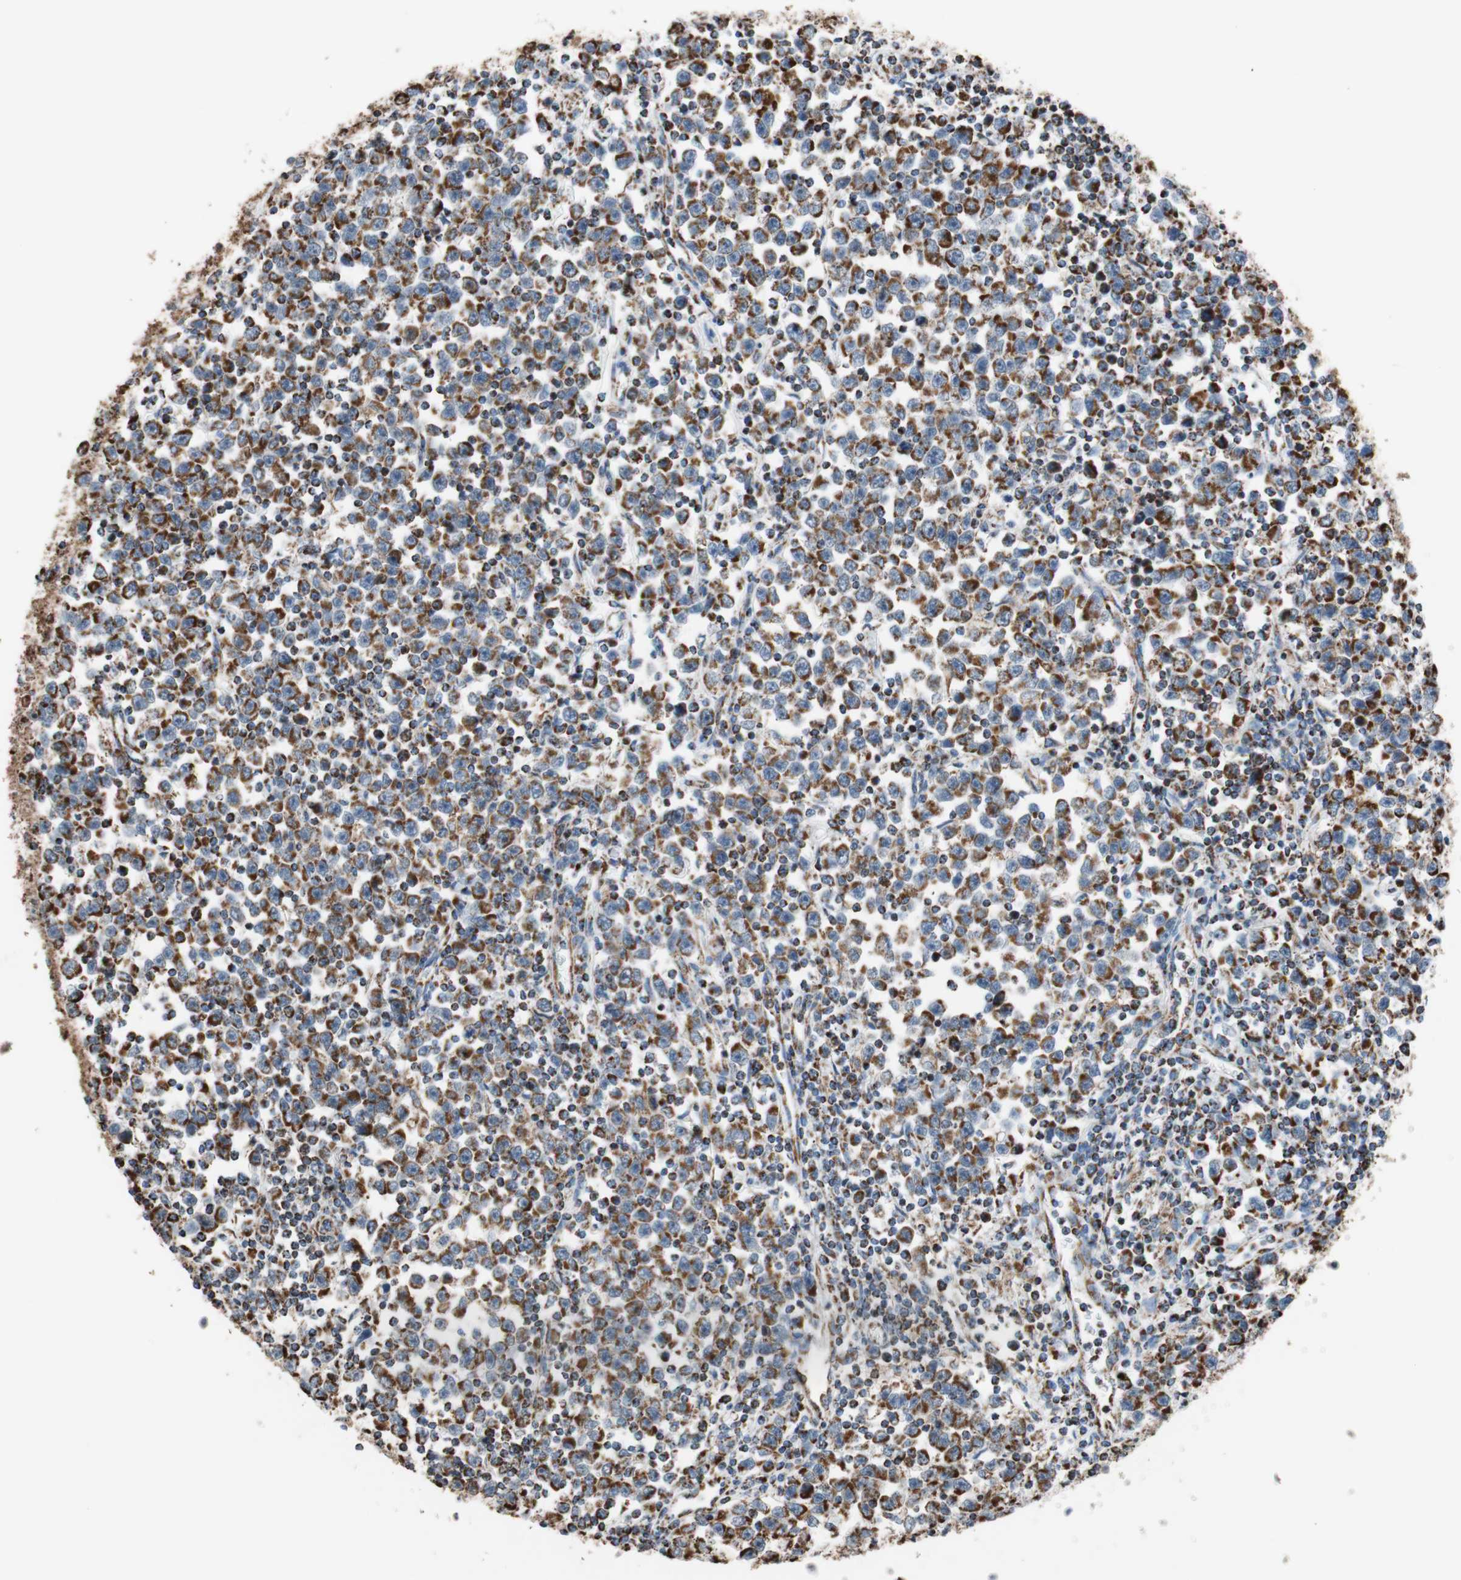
{"staining": {"intensity": "strong", "quantity": ">75%", "location": "cytoplasmic/membranous"}, "tissue": "testis cancer", "cell_type": "Tumor cells", "image_type": "cancer", "snomed": [{"axis": "morphology", "description": "Seminoma, NOS"}, {"axis": "topography", "description": "Testis"}], "caption": "Testis seminoma stained with a brown dye reveals strong cytoplasmic/membranous positive staining in about >75% of tumor cells.", "gene": "PCSK4", "patient": {"sex": "male", "age": 43}}